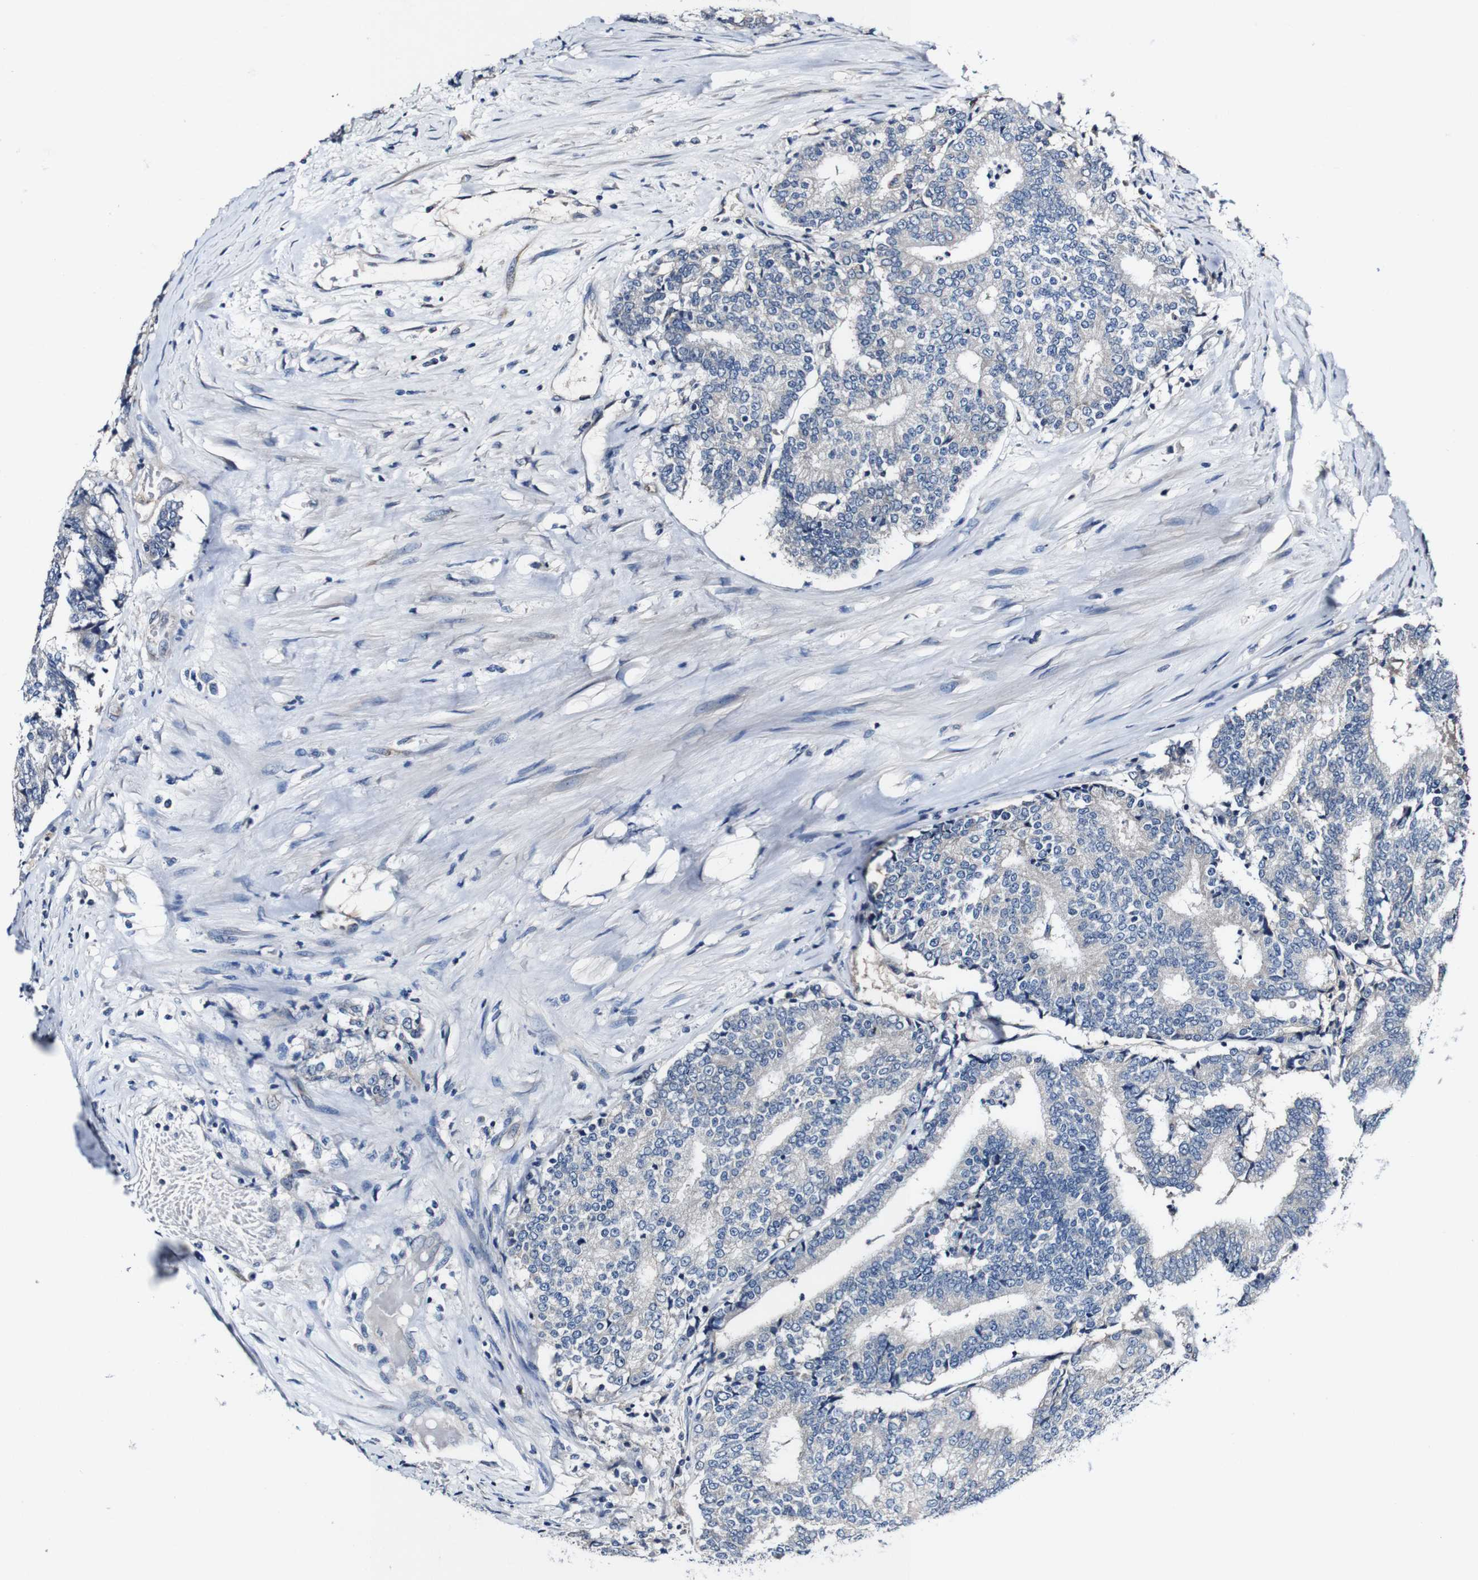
{"staining": {"intensity": "negative", "quantity": "none", "location": "none"}, "tissue": "prostate cancer", "cell_type": "Tumor cells", "image_type": "cancer", "snomed": [{"axis": "morphology", "description": "Normal tissue, NOS"}, {"axis": "morphology", "description": "Adenocarcinoma, High grade"}, {"axis": "topography", "description": "Prostate"}, {"axis": "topography", "description": "Seminal veicle"}], "caption": "The micrograph displays no significant positivity in tumor cells of prostate cancer. (Stains: DAB immunohistochemistry (IHC) with hematoxylin counter stain, Microscopy: brightfield microscopy at high magnification).", "gene": "GRAMD1A", "patient": {"sex": "male", "age": 55}}